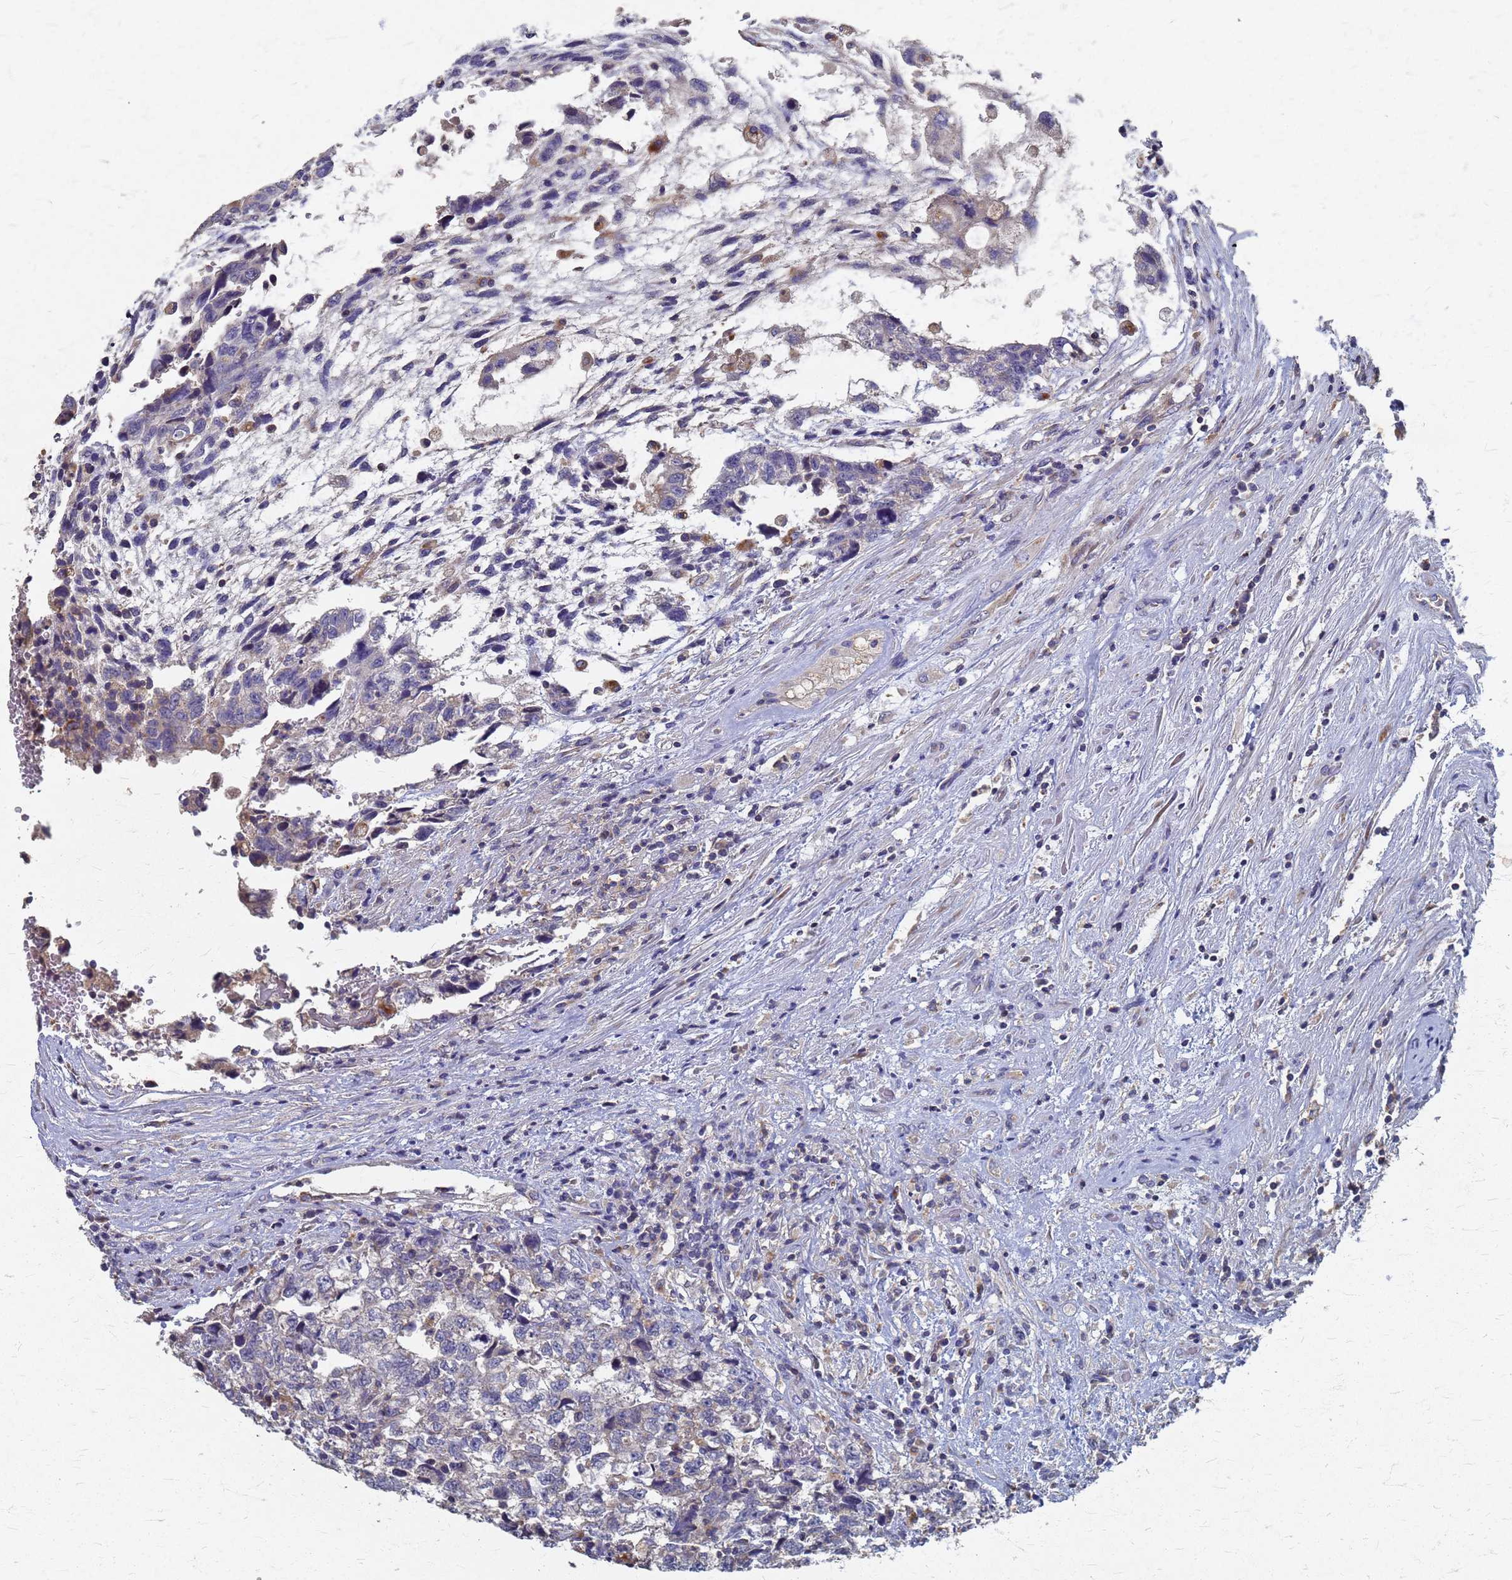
{"staining": {"intensity": "negative", "quantity": "none", "location": "none"}, "tissue": "testis cancer", "cell_type": "Tumor cells", "image_type": "cancer", "snomed": [{"axis": "morphology", "description": "Carcinoma, Embryonal, NOS"}, {"axis": "topography", "description": "Testis"}], "caption": "The histopathology image demonstrates no significant staining in tumor cells of testis embryonal carcinoma.", "gene": "KRCC1", "patient": {"sex": "male", "age": 36}}